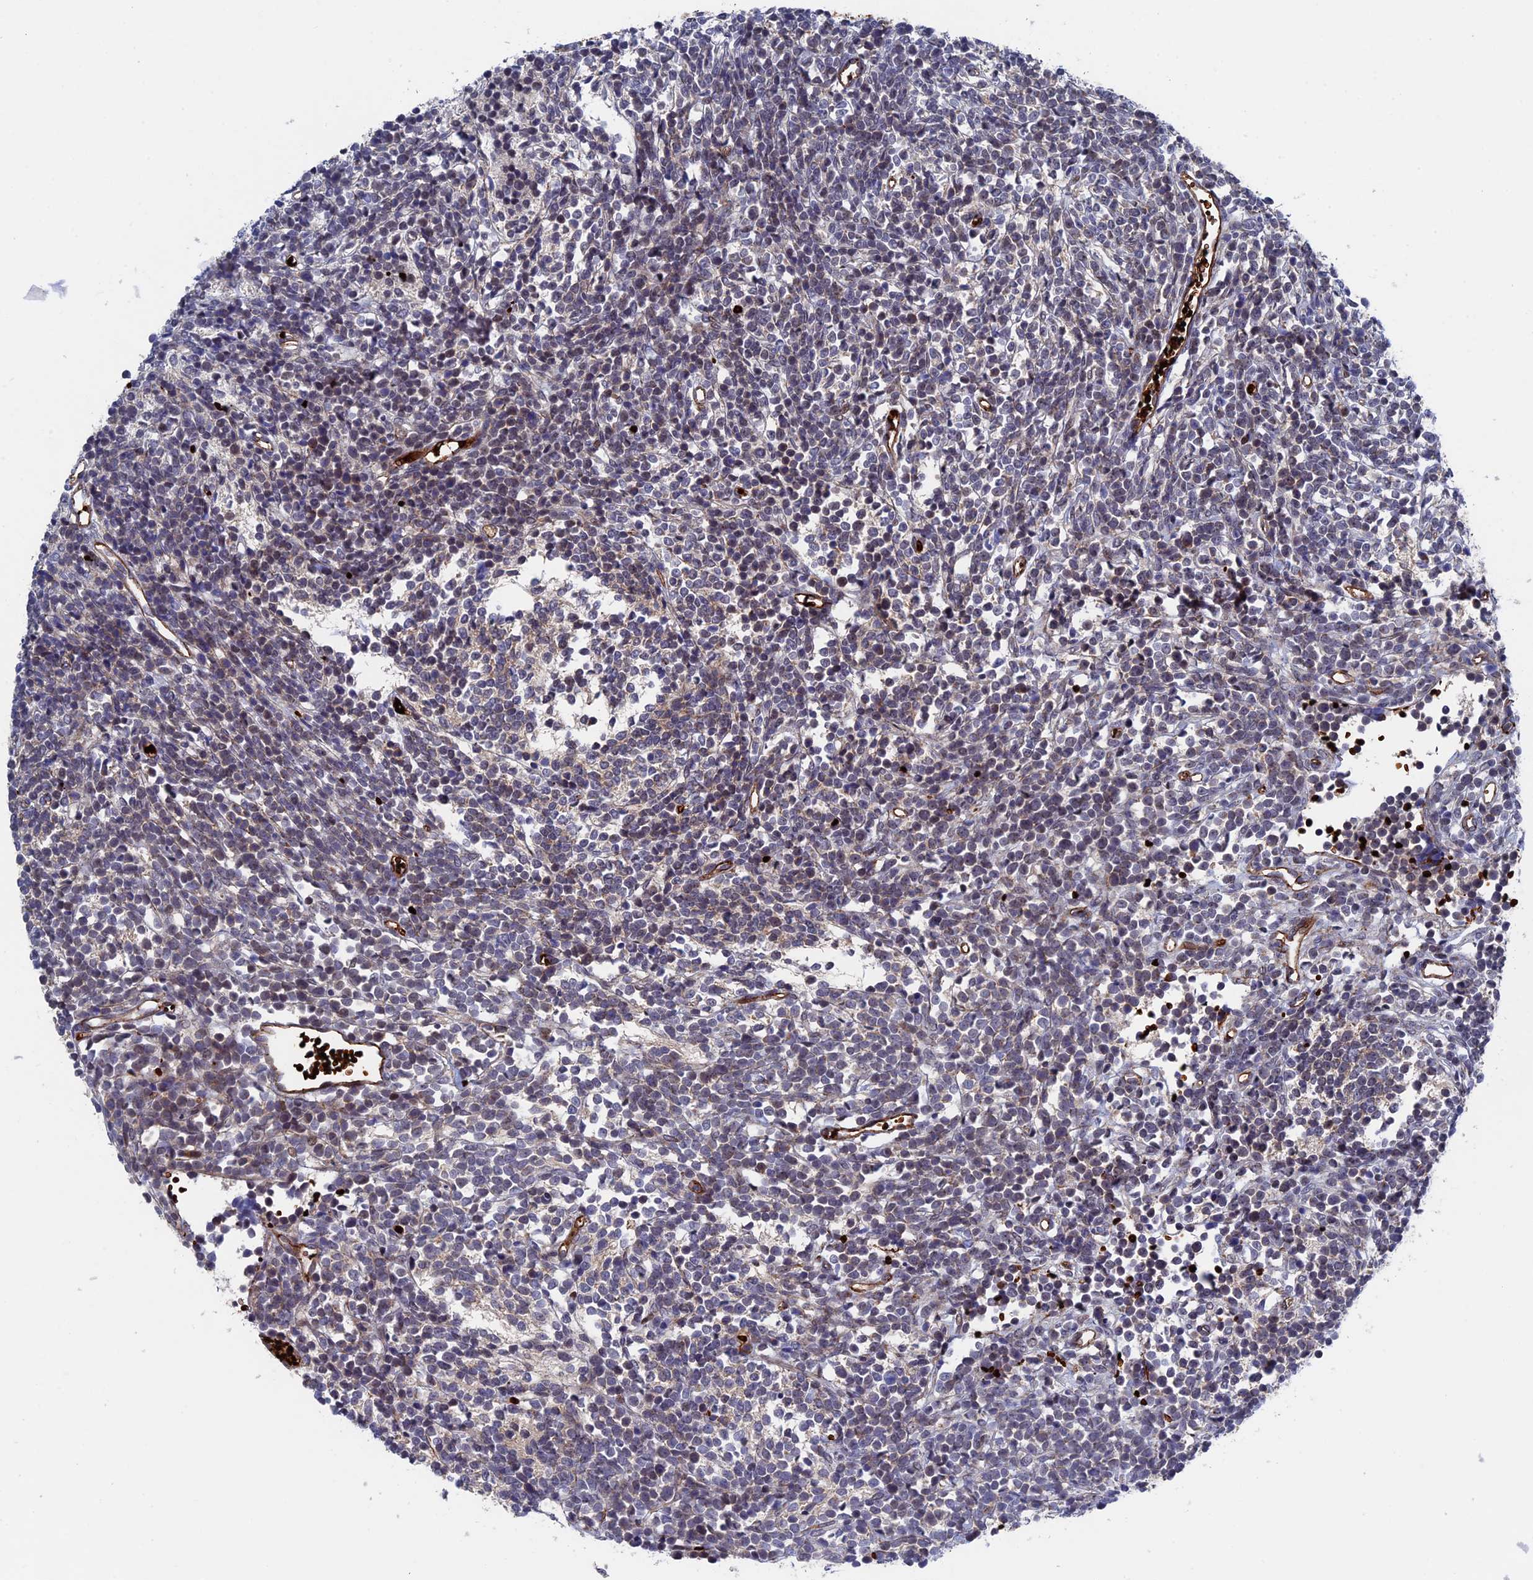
{"staining": {"intensity": "negative", "quantity": "none", "location": "none"}, "tissue": "glioma", "cell_type": "Tumor cells", "image_type": "cancer", "snomed": [{"axis": "morphology", "description": "Glioma, malignant, Low grade"}, {"axis": "topography", "description": "Brain"}], "caption": "Tumor cells show no significant staining in low-grade glioma (malignant).", "gene": "EXOSC9", "patient": {"sex": "female", "age": 1}}